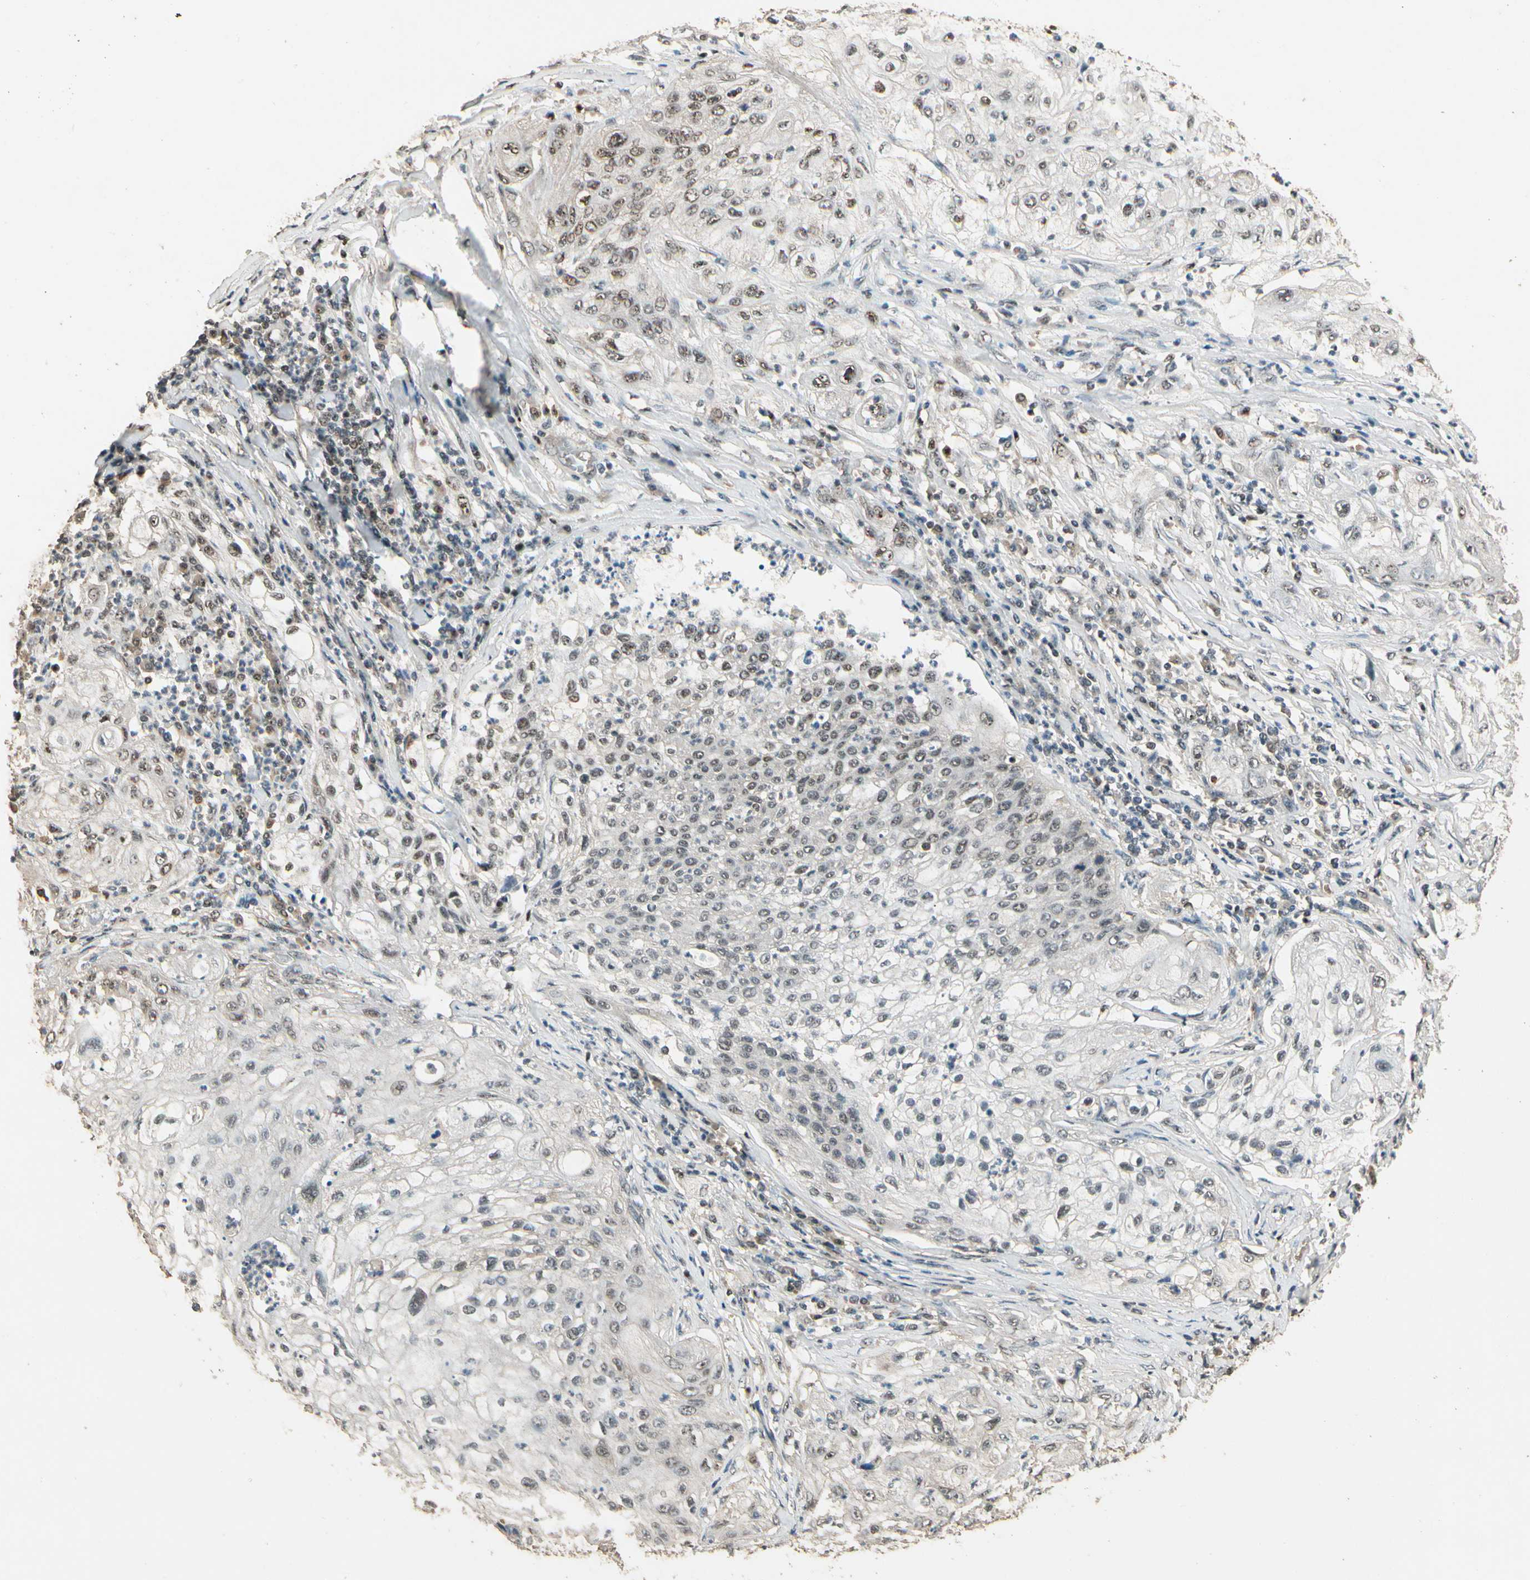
{"staining": {"intensity": "weak", "quantity": "25%-75%", "location": "nuclear"}, "tissue": "lung cancer", "cell_type": "Tumor cells", "image_type": "cancer", "snomed": [{"axis": "morphology", "description": "Inflammation, NOS"}, {"axis": "morphology", "description": "Squamous cell carcinoma, NOS"}, {"axis": "topography", "description": "Lymph node"}, {"axis": "topography", "description": "Soft tissue"}, {"axis": "topography", "description": "Lung"}], "caption": "Lung cancer was stained to show a protein in brown. There is low levels of weak nuclear positivity in about 25%-75% of tumor cells.", "gene": "RBM25", "patient": {"sex": "male", "age": 66}}